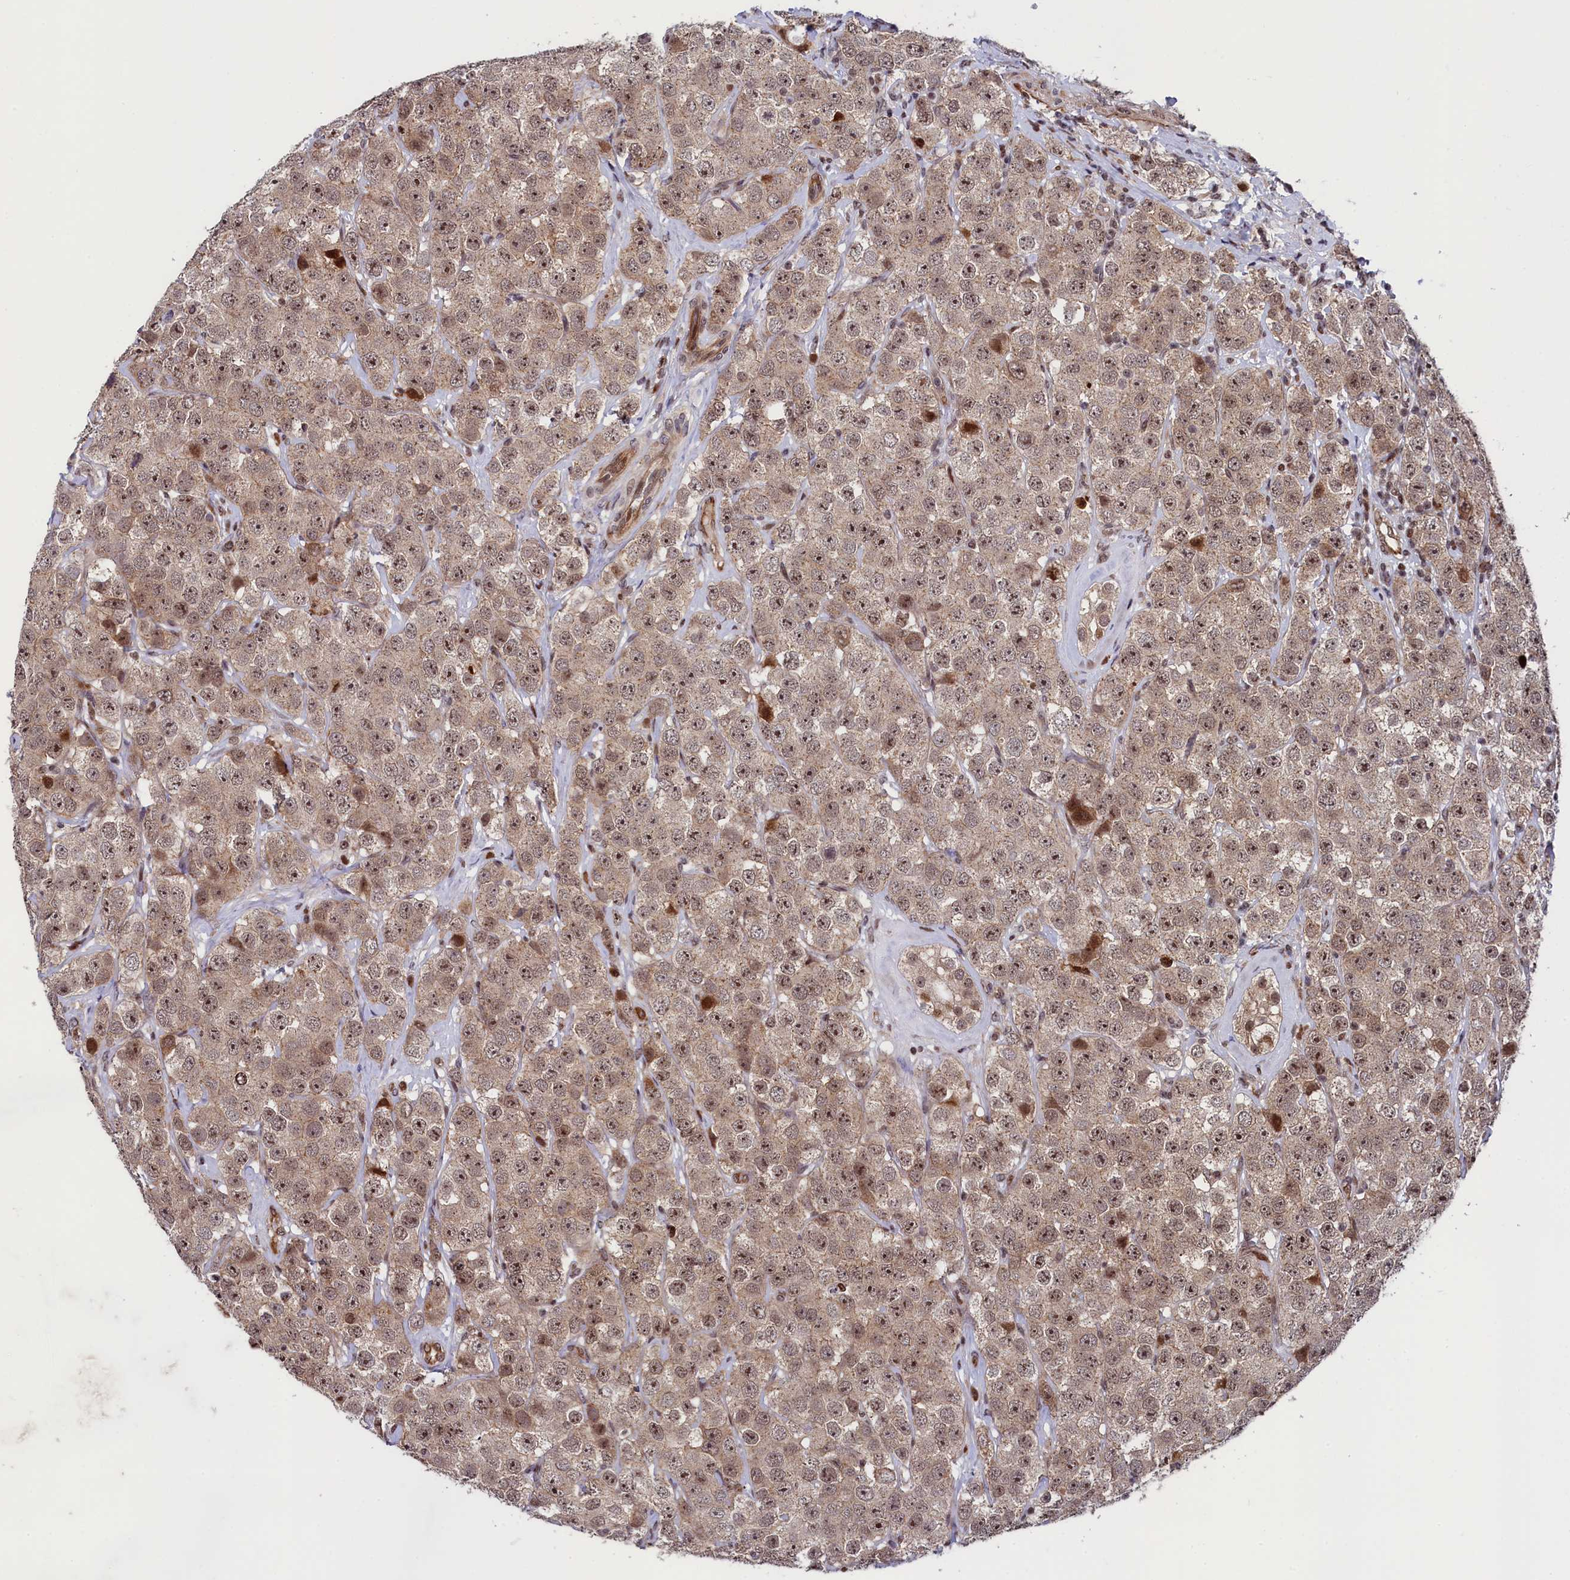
{"staining": {"intensity": "moderate", "quantity": ">75%", "location": "nuclear"}, "tissue": "testis cancer", "cell_type": "Tumor cells", "image_type": "cancer", "snomed": [{"axis": "morphology", "description": "Seminoma, NOS"}, {"axis": "topography", "description": "Testis"}], "caption": "Tumor cells demonstrate medium levels of moderate nuclear positivity in about >75% of cells in seminoma (testis).", "gene": "LEO1", "patient": {"sex": "male", "age": 28}}